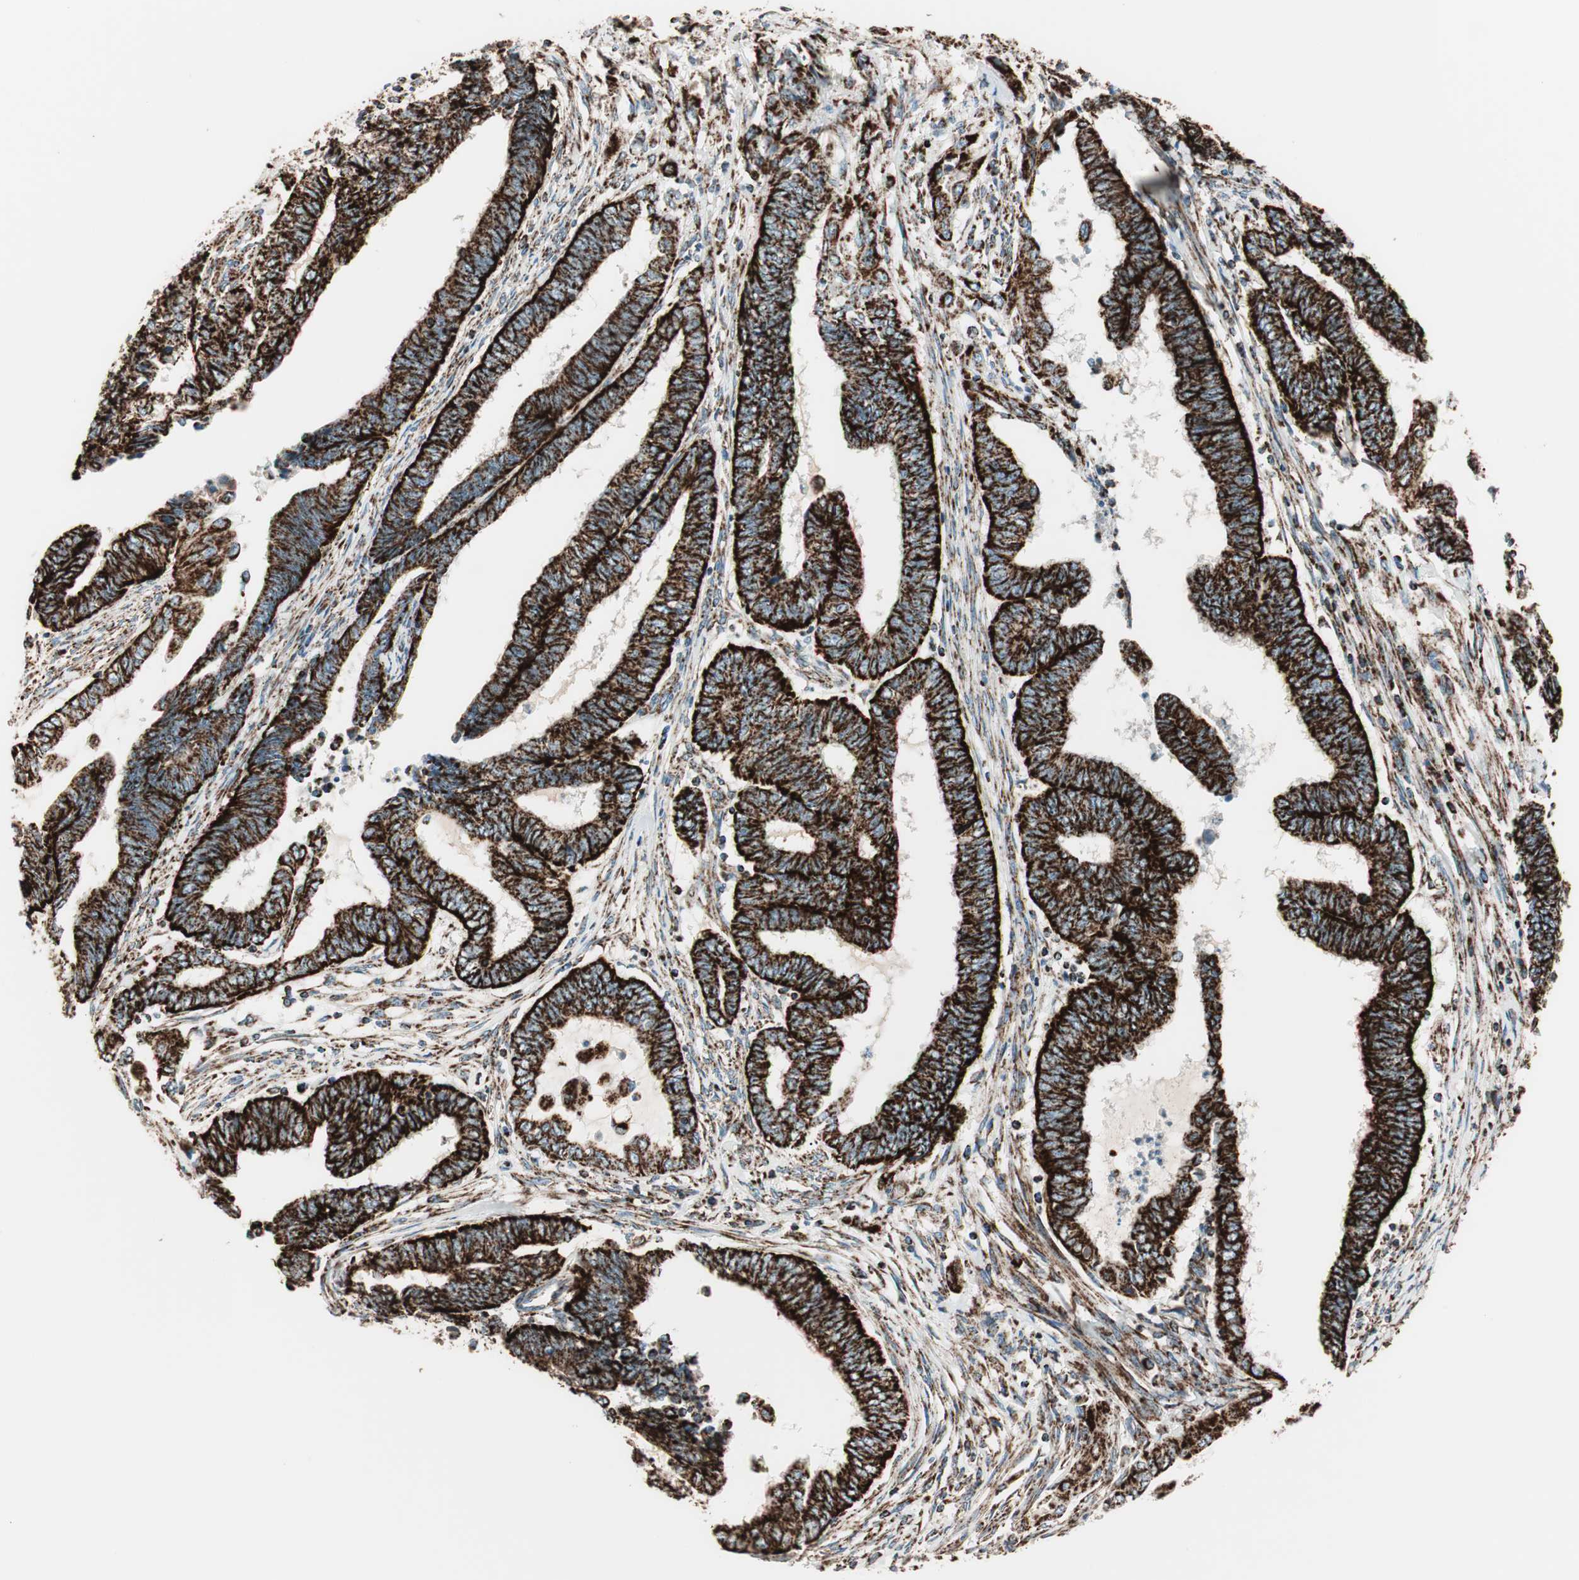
{"staining": {"intensity": "strong", "quantity": ">75%", "location": "cytoplasmic/membranous"}, "tissue": "endometrial cancer", "cell_type": "Tumor cells", "image_type": "cancer", "snomed": [{"axis": "morphology", "description": "Adenocarcinoma, NOS"}, {"axis": "topography", "description": "Uterus"}, {"axis": "topography", "description": "Endometrium"}], "caption": "Human endometrial cancer stained for a protein (brown) reveals strong cytoplasmic/membranous positive staining in approximately >75% of tumor cells.", "gene": "TOMM22", "patient": {"sex": "female", "age": 70}}